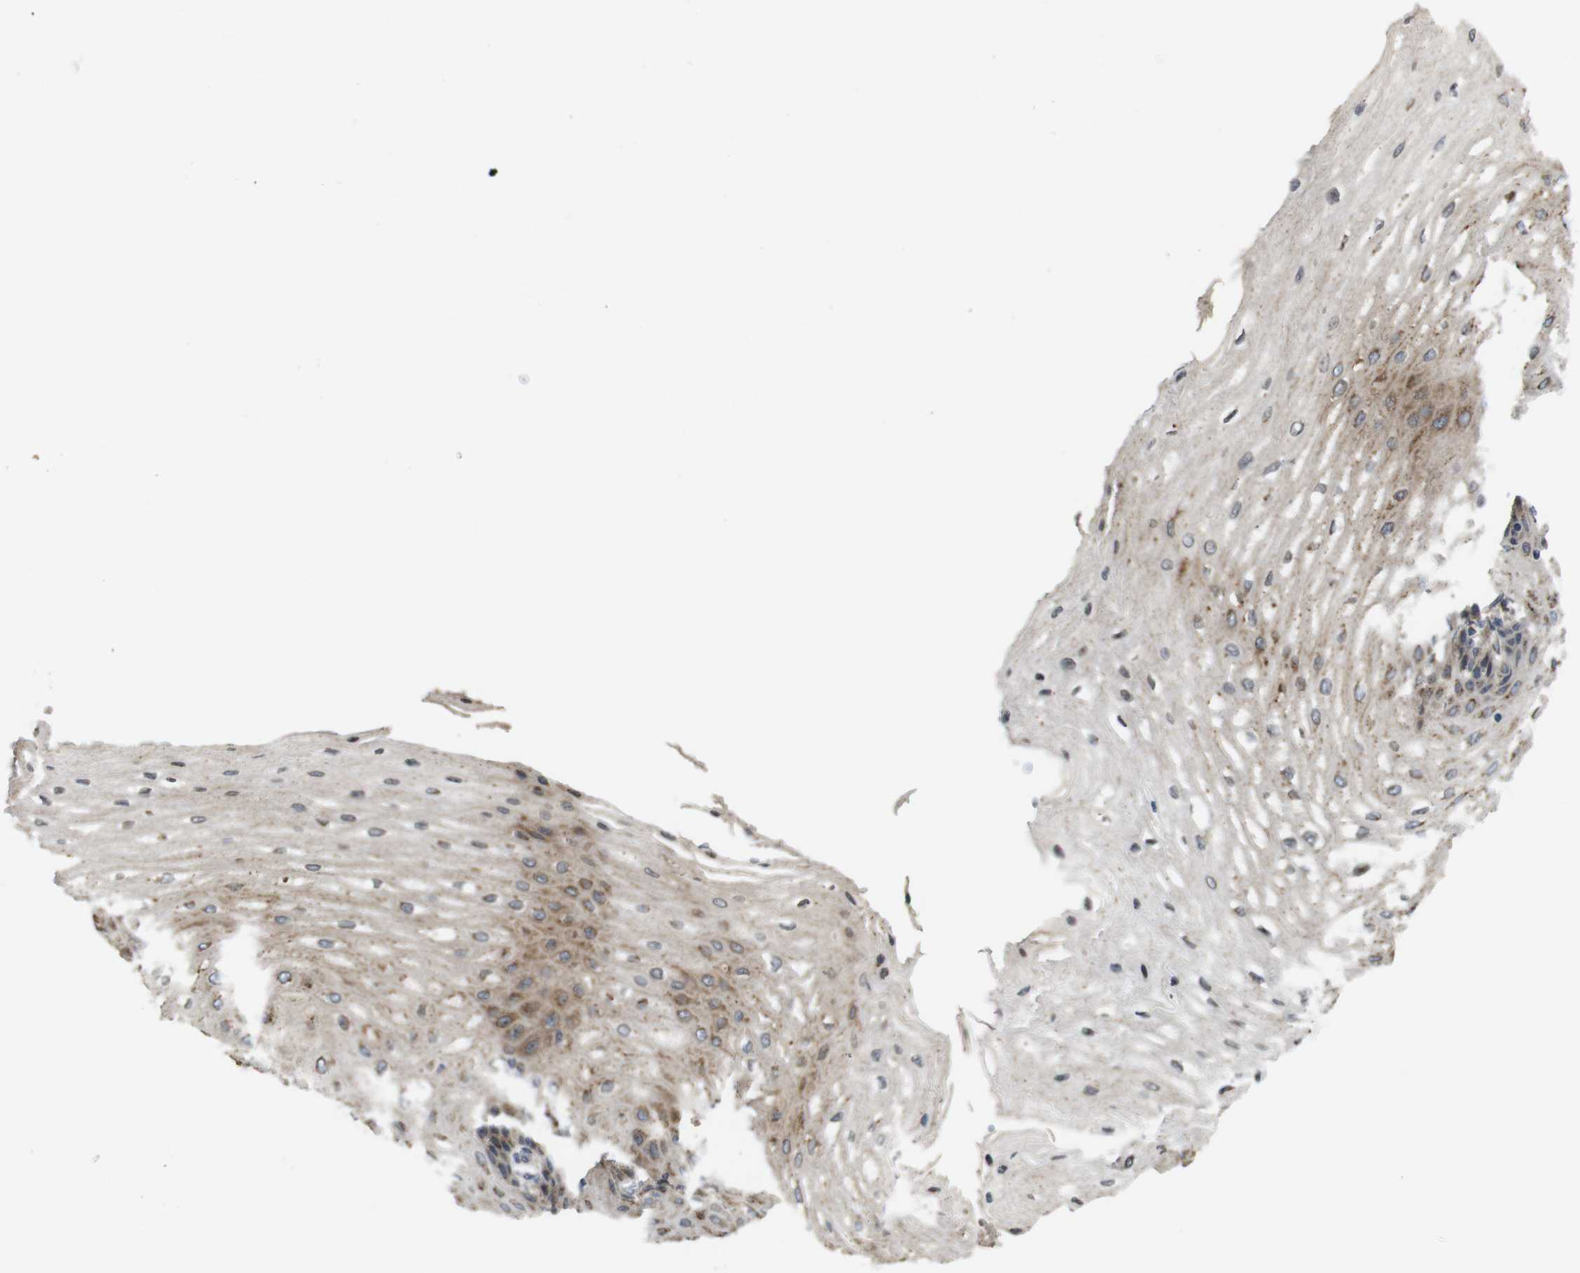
{"staining": {"intensity": "moderate", "quantity": ">75%", "location": "cytoplasmic/membranous"}, "tissue": "esophagus", "cell_type": "Squamous epithelial cells", "image_type": "normal", "snomed": [{"axis": "morphology", "description": "Normal tissue, NOS"}, {"axis": "topography", "description": "Esophagus"}], "caption": "Immunohistochemical staining of normal esophagus shows medium levels of moderate cytoplasmic/membranous expression in about >75% of squamous epithelial cells. Immunohistochemistry (ihc) stains the protein of interest in brown and the nuclei are stained blue.", "gene": "EFCAB14", "patient": {"sex": "male", "age": 54}}